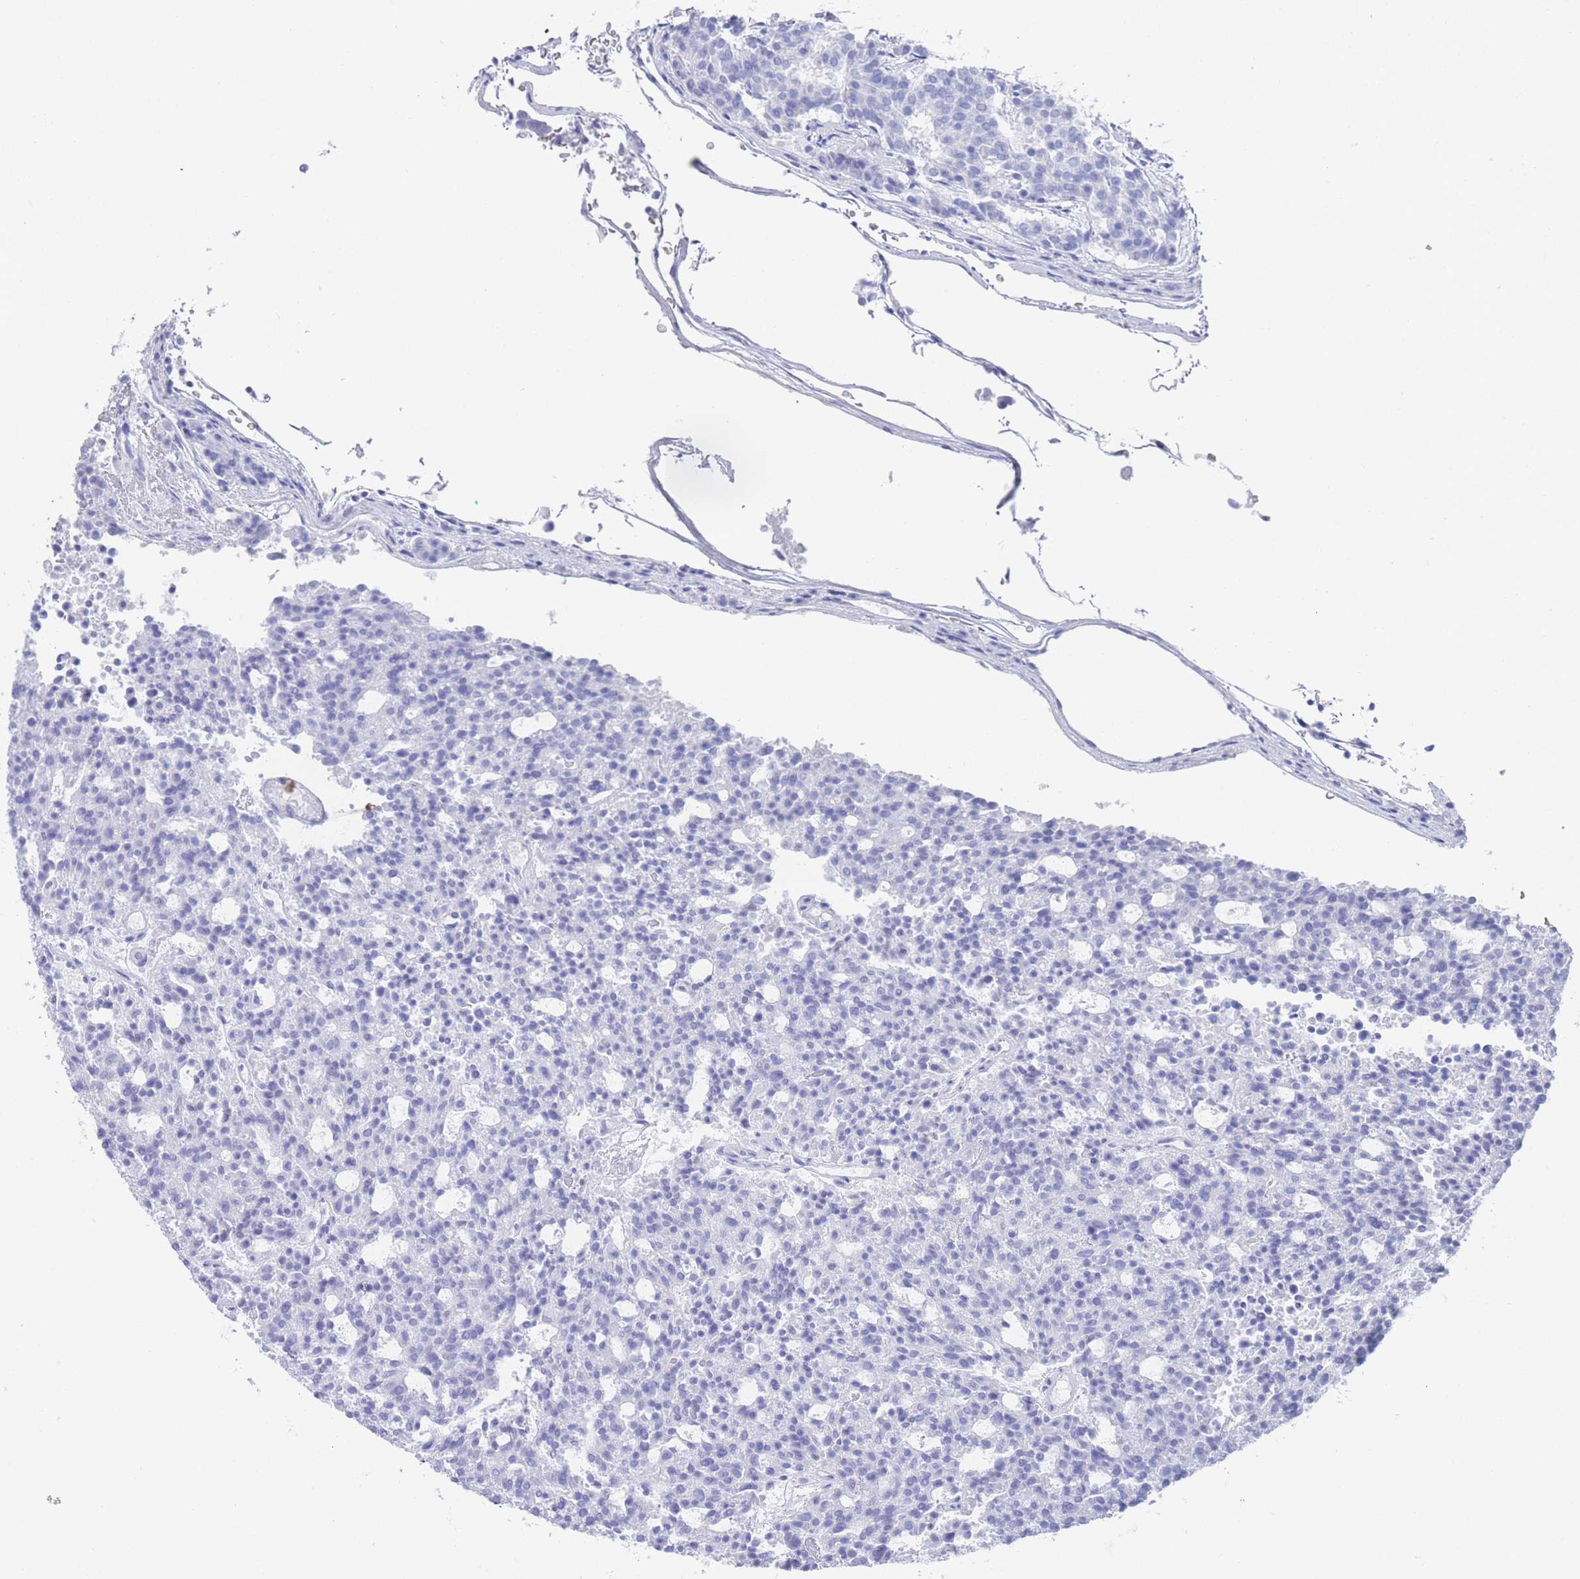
{"staining": {"intensity": "negative", "quantity": "none", "location": "none"}, "tissue": "carcinoid", "cell_type": "Tumor cells", "image_type": "cancer", "snomed": [{"axis": "morphology", "description": "Carcinoid, malignant, NOS"}, {"axis": "topography", "description": "Pancreas"}], "caption": "DAB (3,3'-diaminobenzidine) immunohistochemical staining of malignant carcinoid displays no significant expression in tumor cells. Nuclei are stained in blue.", "gene": "LRRC37A", "patient": {"sex": "female", "age": 54}}